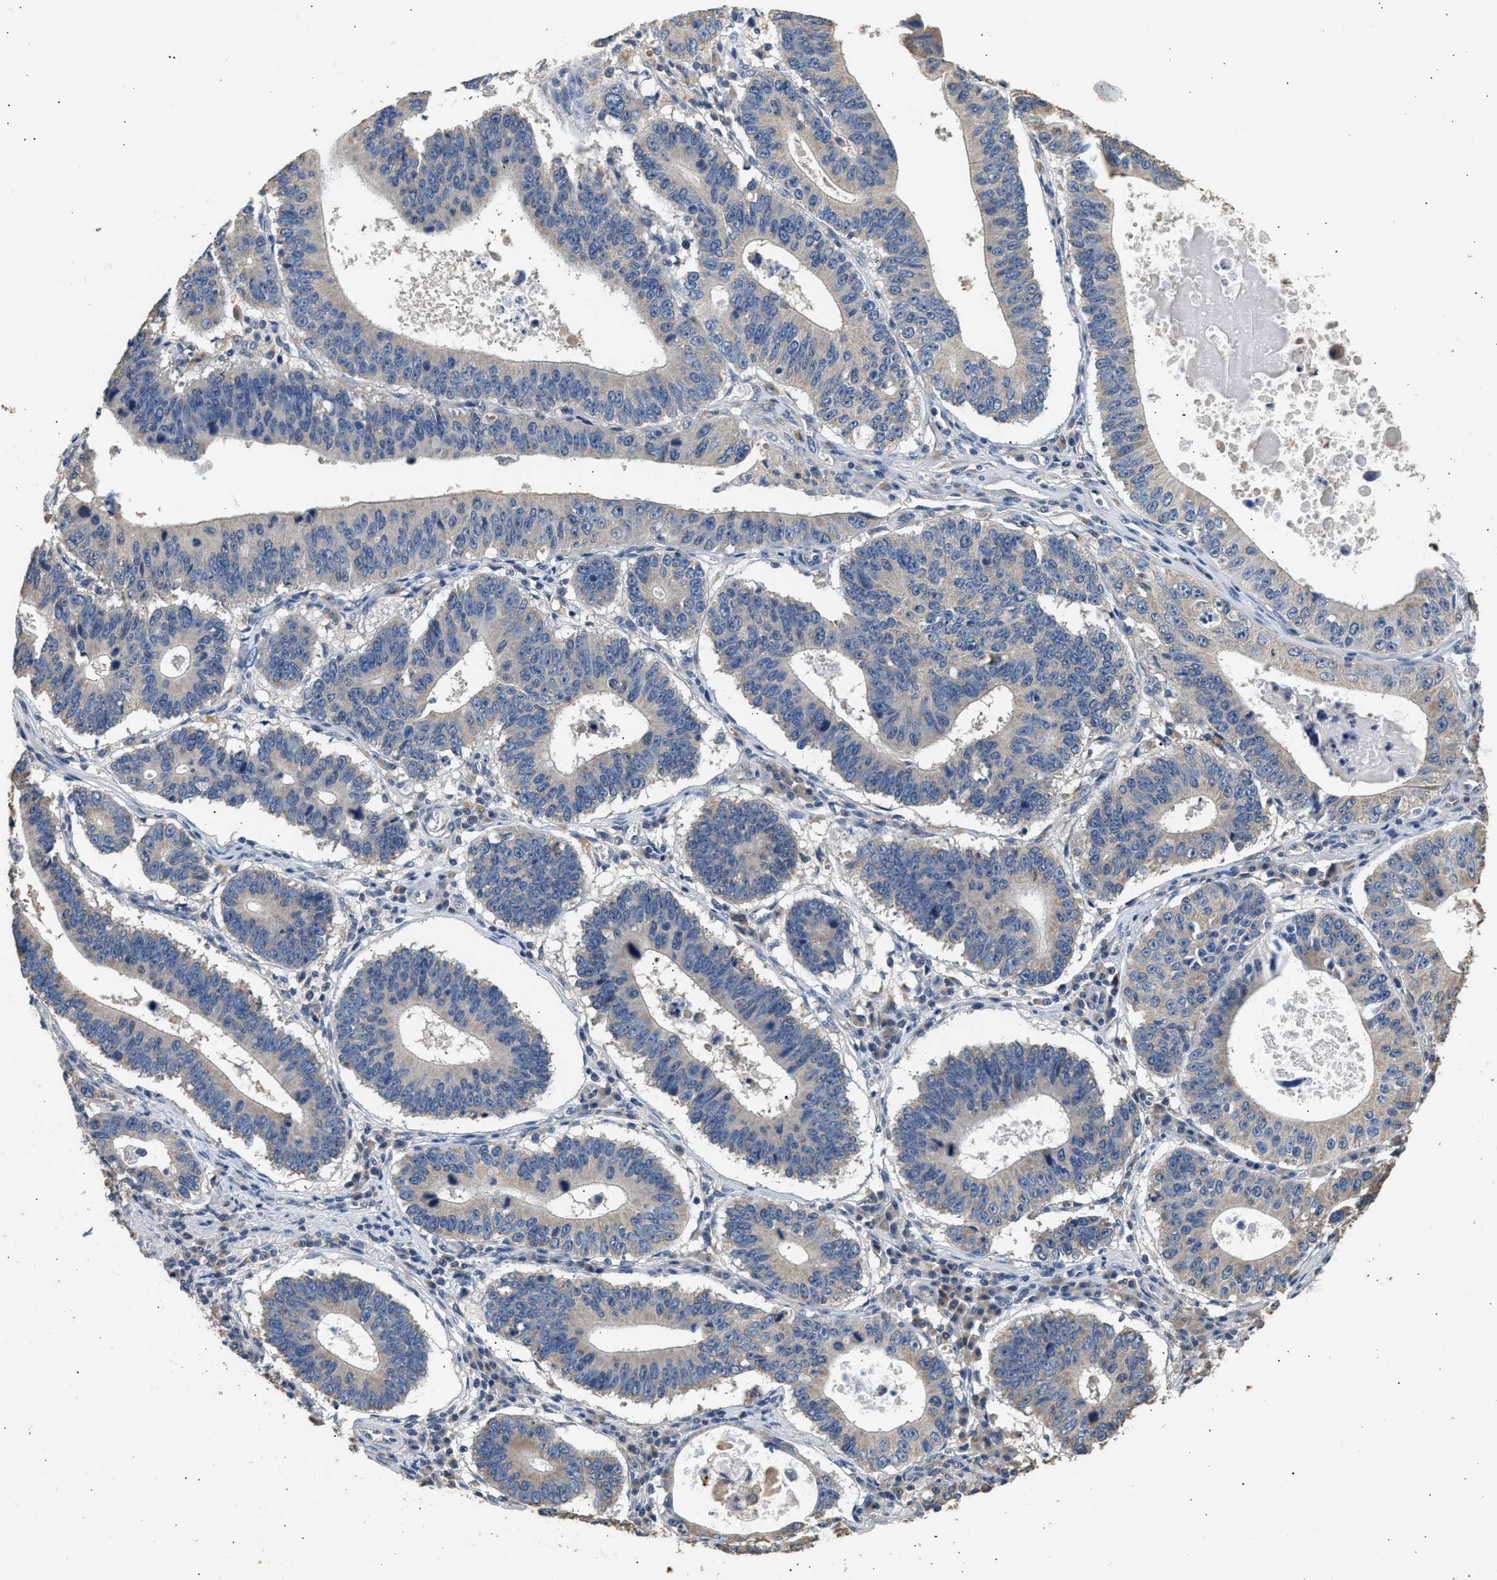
{"staining": {"intensity": "negative", "quantity": "none", "location": "none"}, "tissue": "stomach cancer", "cell_type": "Tumor cells", "image_type": "cancer", "snomed": [{"axis": "morphology", "description": "Adenocarcinoma, NOS"}, {"axis": "topography", "description": "Stomach"}], "caption": "A photomicrograph of human stomach cancer (adenocarcinoma) is negative for staining in tumor cells. (DAB (3,3'-diaminobenzidine) IHC visualized using brightfield microscopy, high magnification).", "gene": "WDR31", "patient": {"sex": "male", "age": 59}}